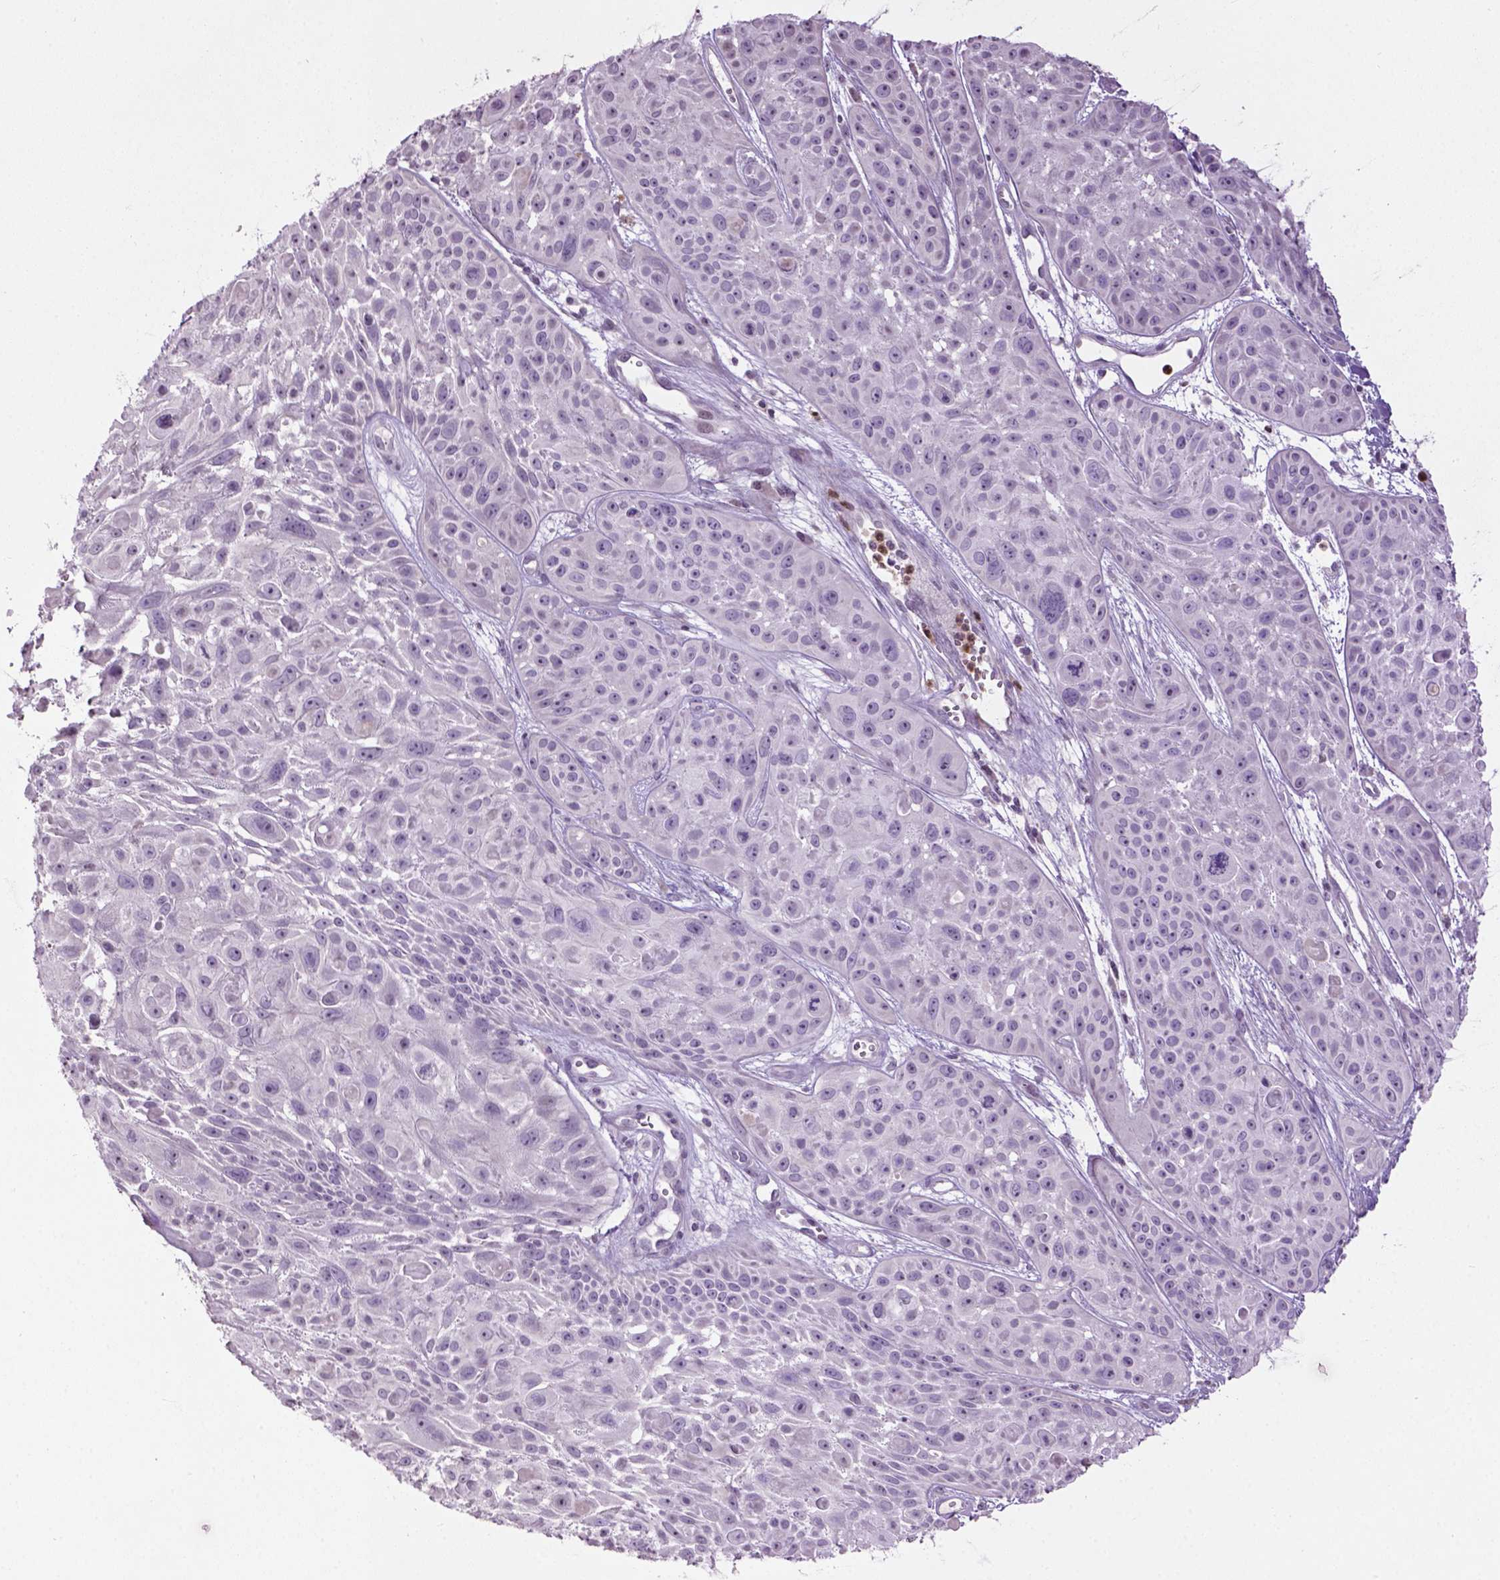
{"staining": {"intensity": "negative", "quantity": "none", "location": "none"}, "tissue": "skin cancer", "cell_type": "Tumor cells", "image_type": "cancer", "snomed": [{"axis": "morphology", "description": "Squamous cell carcinoma, NOS"}, {"axis": "topography", "description": "Skin"}, {"axis": "topography", "description": "Anal"}], "caption": "Immunohistochemical staining of squamous cell carcinoma (skin) shows no significant staining in tumor cells.", "gene": "NTNG2", "patient": {"sex": "female", "age": 75}}